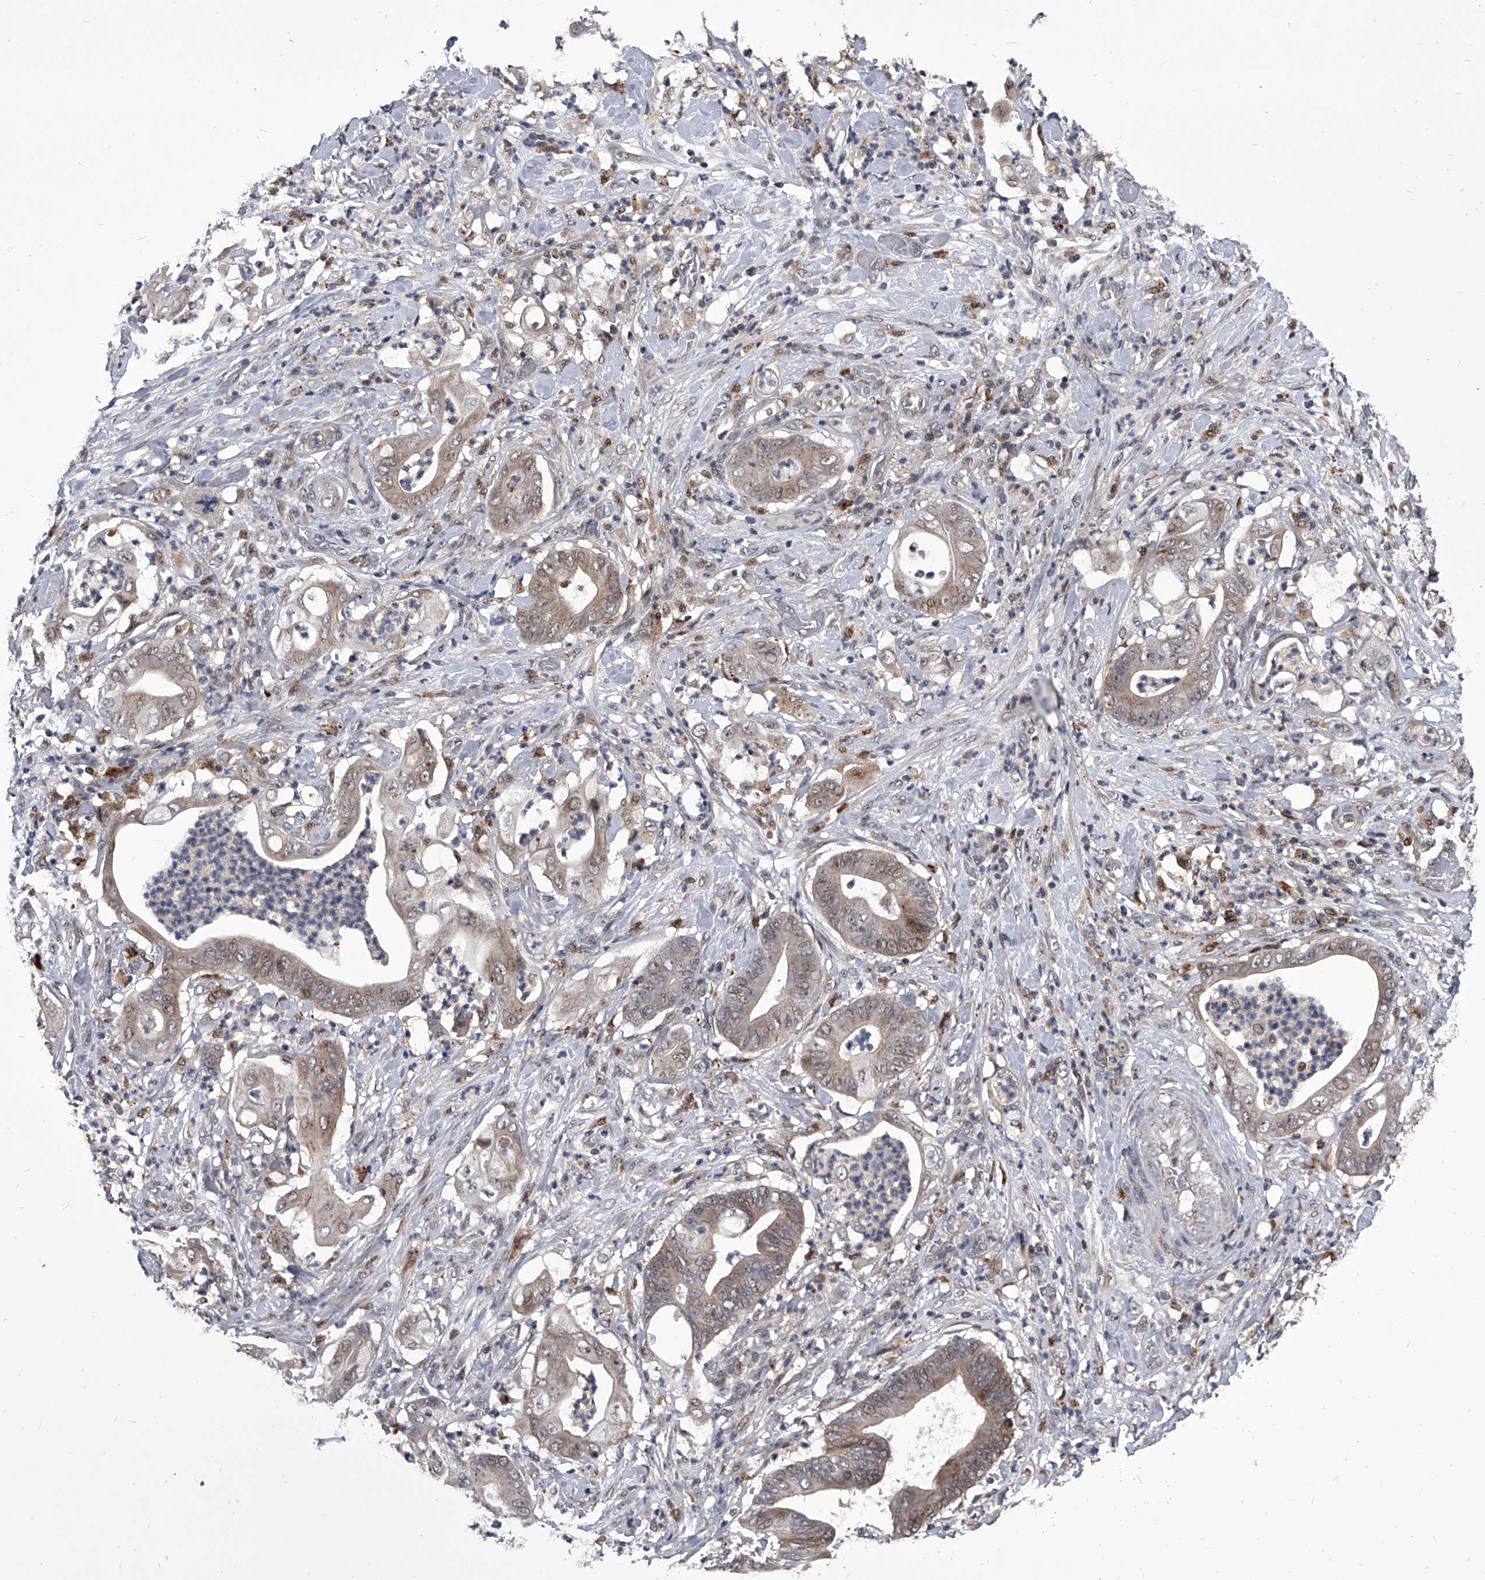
{"staining": {"intensity": "weak", "quantity": ">75%", "location": "cytoplasmic/membranous,nuclear"}, "tissue": "stomach cancer", "cell_type": "Tumor cells", "image_type": "cancer", "snomed": [{"axis": "morphology", "description": "Adenocarcinoma, NOS"}, {"axis": "topography", "description": "Stomach"}], "caption": "Adenocarcinoma (stomach) stained with a brown dye displays weak cytoplasmic/membranous and nuclear positive positivity in approximately >75% of tumor cells.", "gene": "CMTR1", "patient": {"sex": "female", "age": 73}}